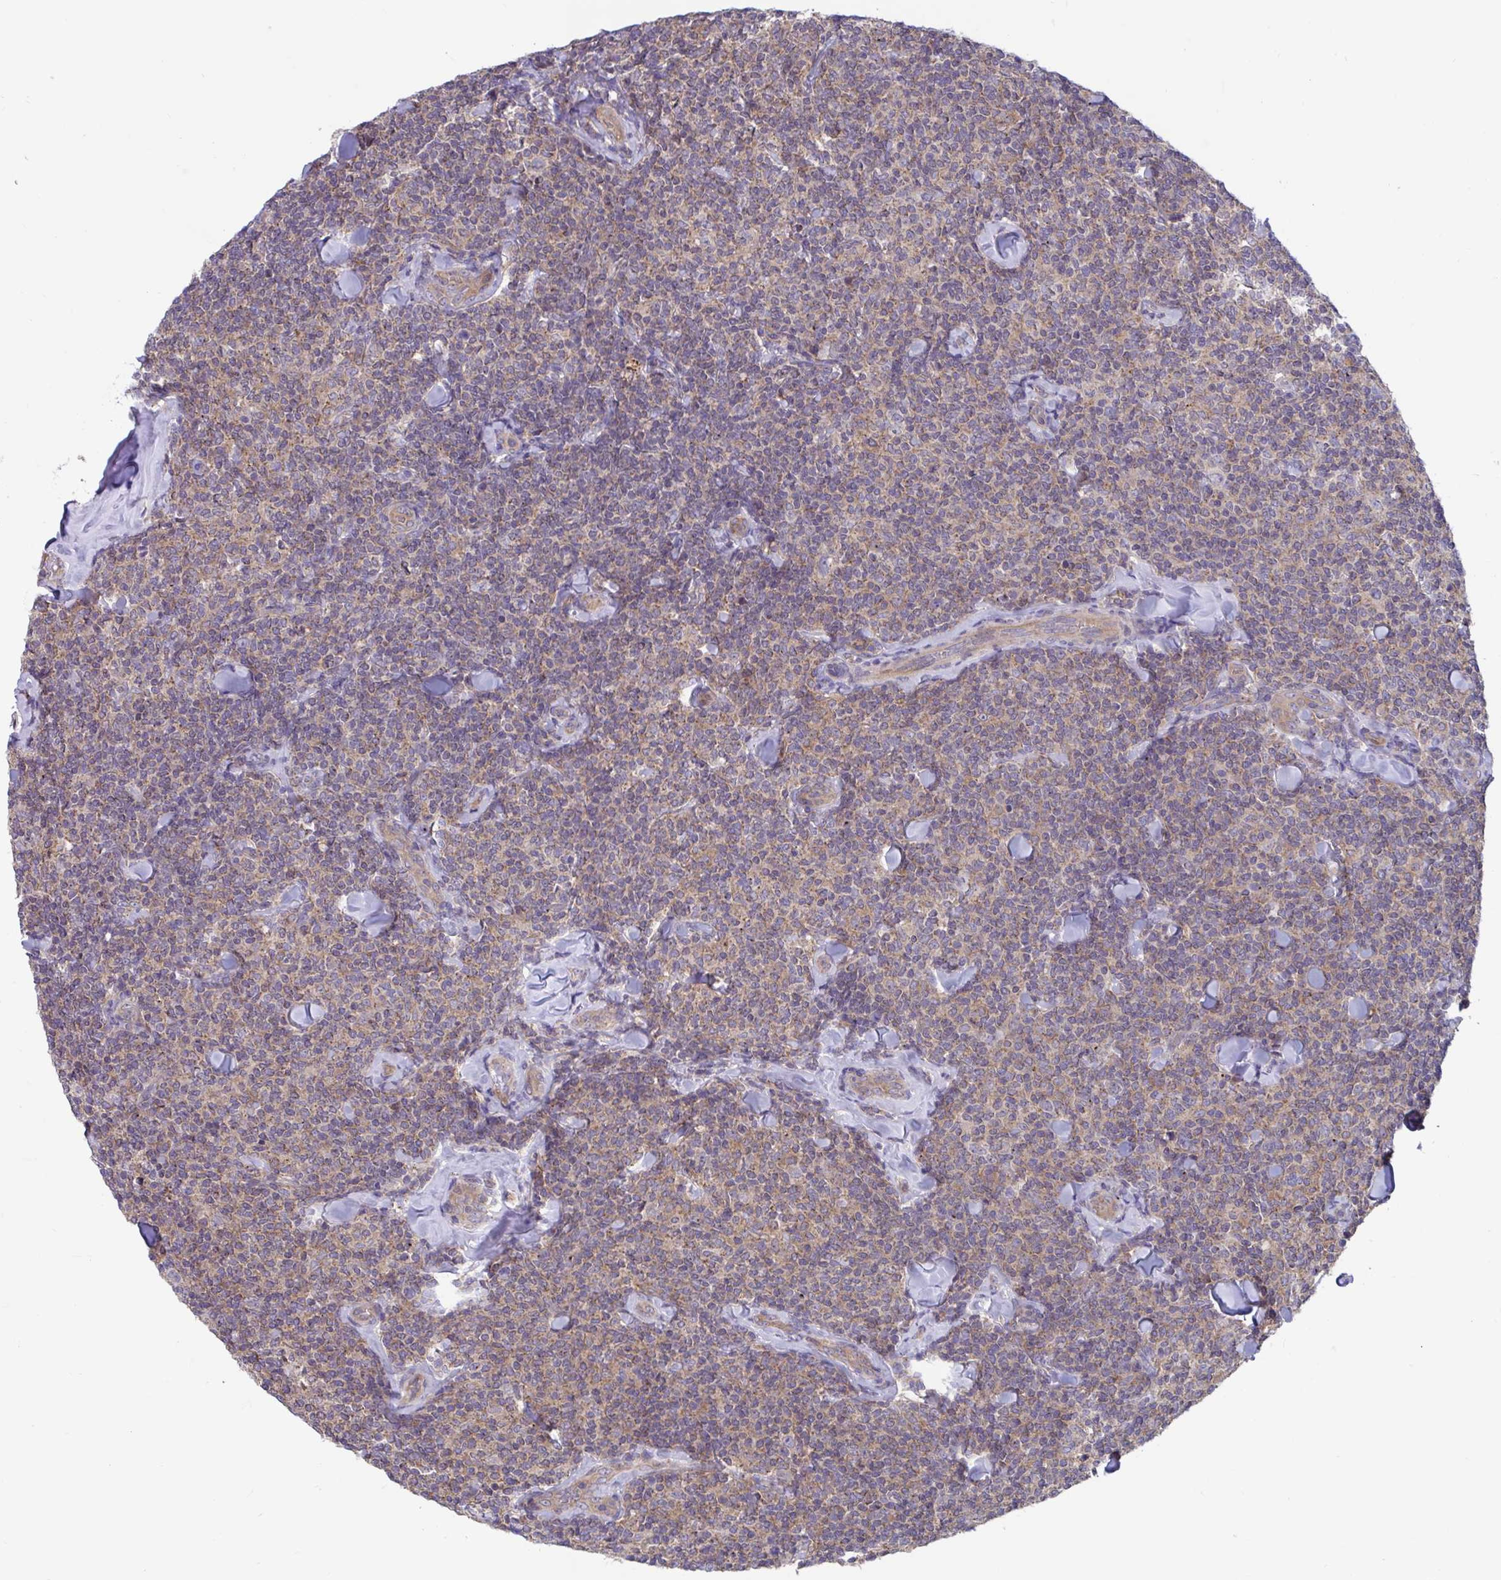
{"staining": {"intensity": "weak", "quantity": ">75%", "location": "cytoplasmic/membranous"}, "tissue": "lymphoma", "cell_type": "Tumor cells", "image_type": "cancer", "snomed": [{"axis": "morphology", "description": "Malignant lymphoma, non-Hodgkin's type, Low grade"}, {"axis": "topography", "description": "Lymph node"}], "caption": "Weak cytoplasmic/membranous expression for a protein is identified in about >75% of tumor cells of lymphoma using IHC.", "gene": "IST1", "patient": {"sex": "female", "age": 56}}